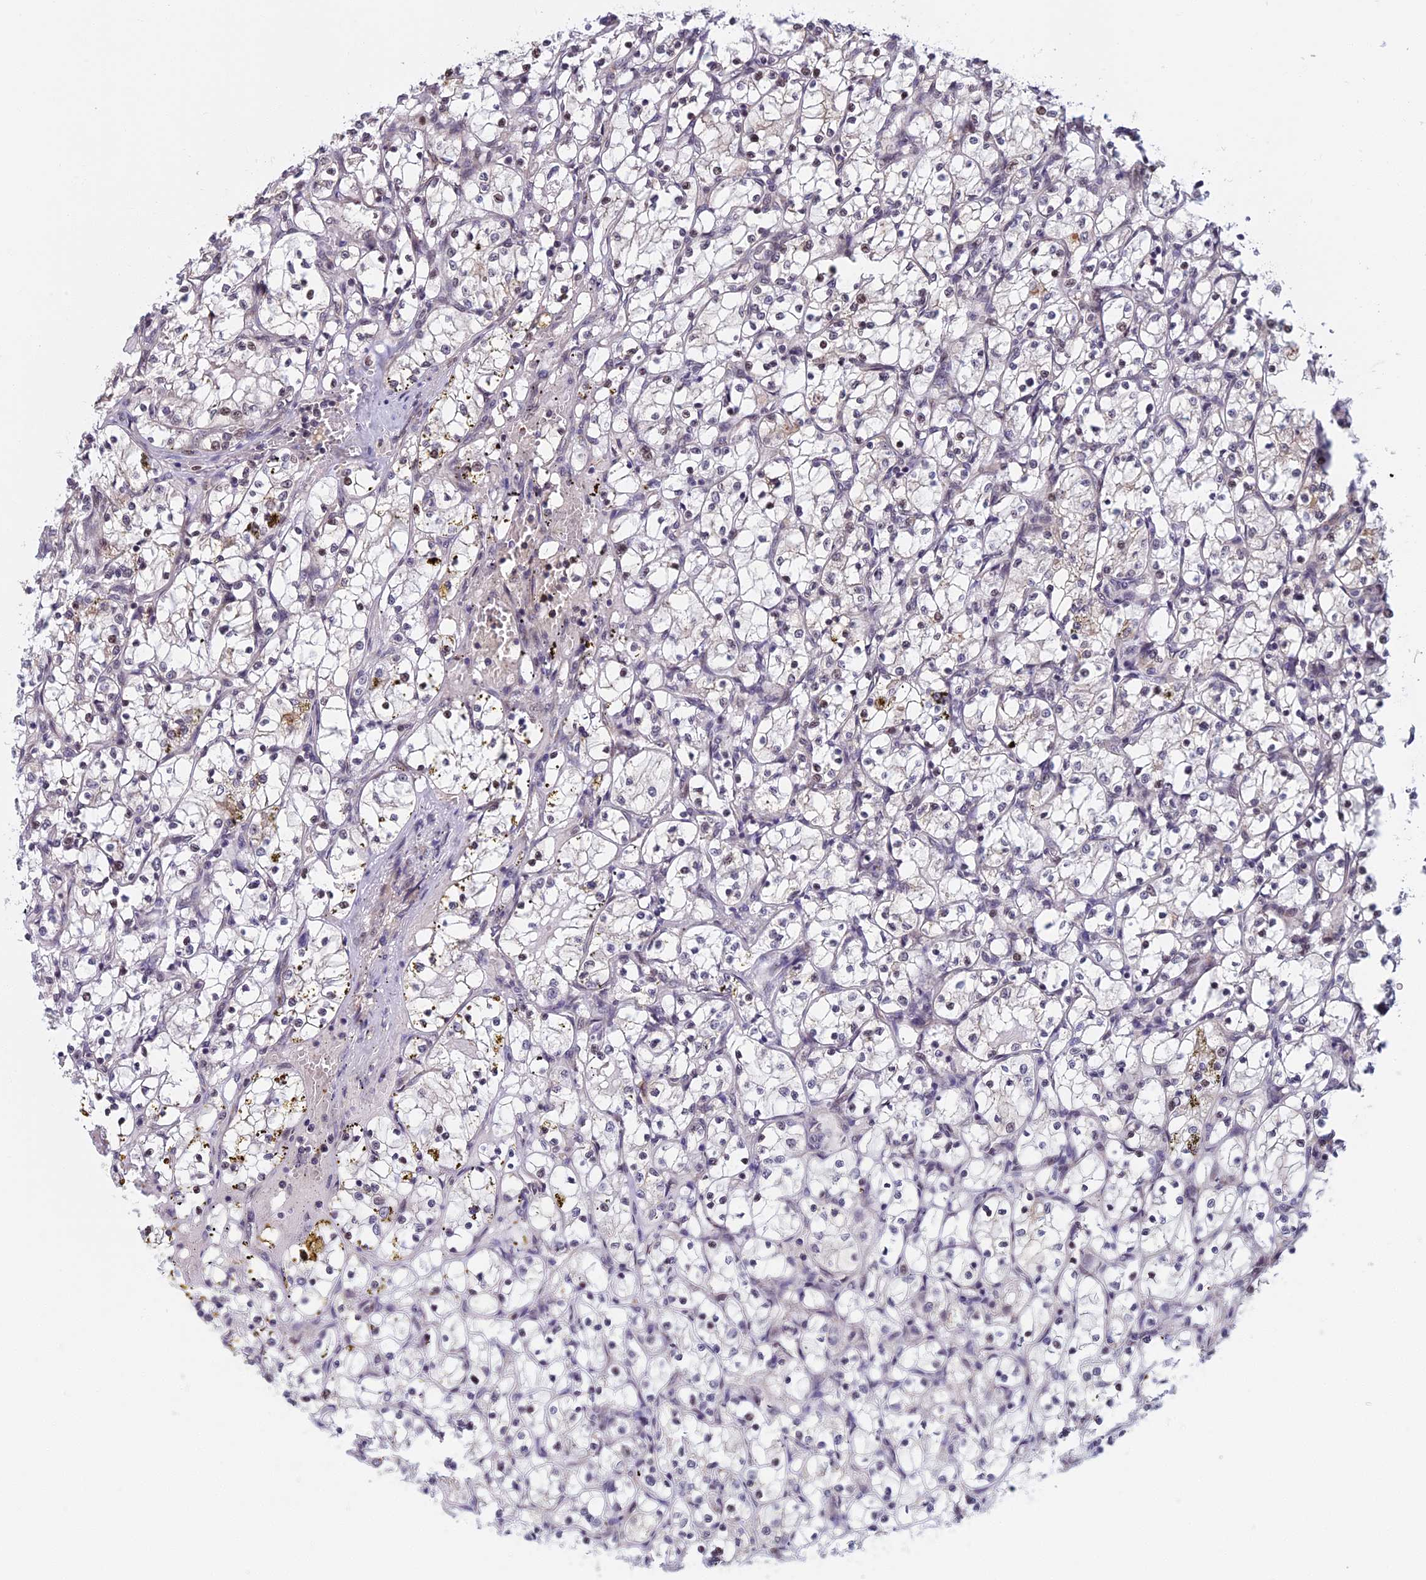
{"staining": {"intensity": "weak", "quantity": "<25%", "location": "nuclear"}, "tissue": "renal cancer", "cell_type": "Tumor cells", "image_type": "cancer", "snomed": [{"axis": "morphology", "description": "Adenocarcinoma, NOS"}, {"axis": "topography", "description": "Kidney"}], "caption": "This is a histopathology image of immunohistochemistry (IHC) staining of renal adenocarcinoma, which shows no staining in tumor cells.", "gene": "CCDC113", "patient": {"sex": "female", "age": 69}}